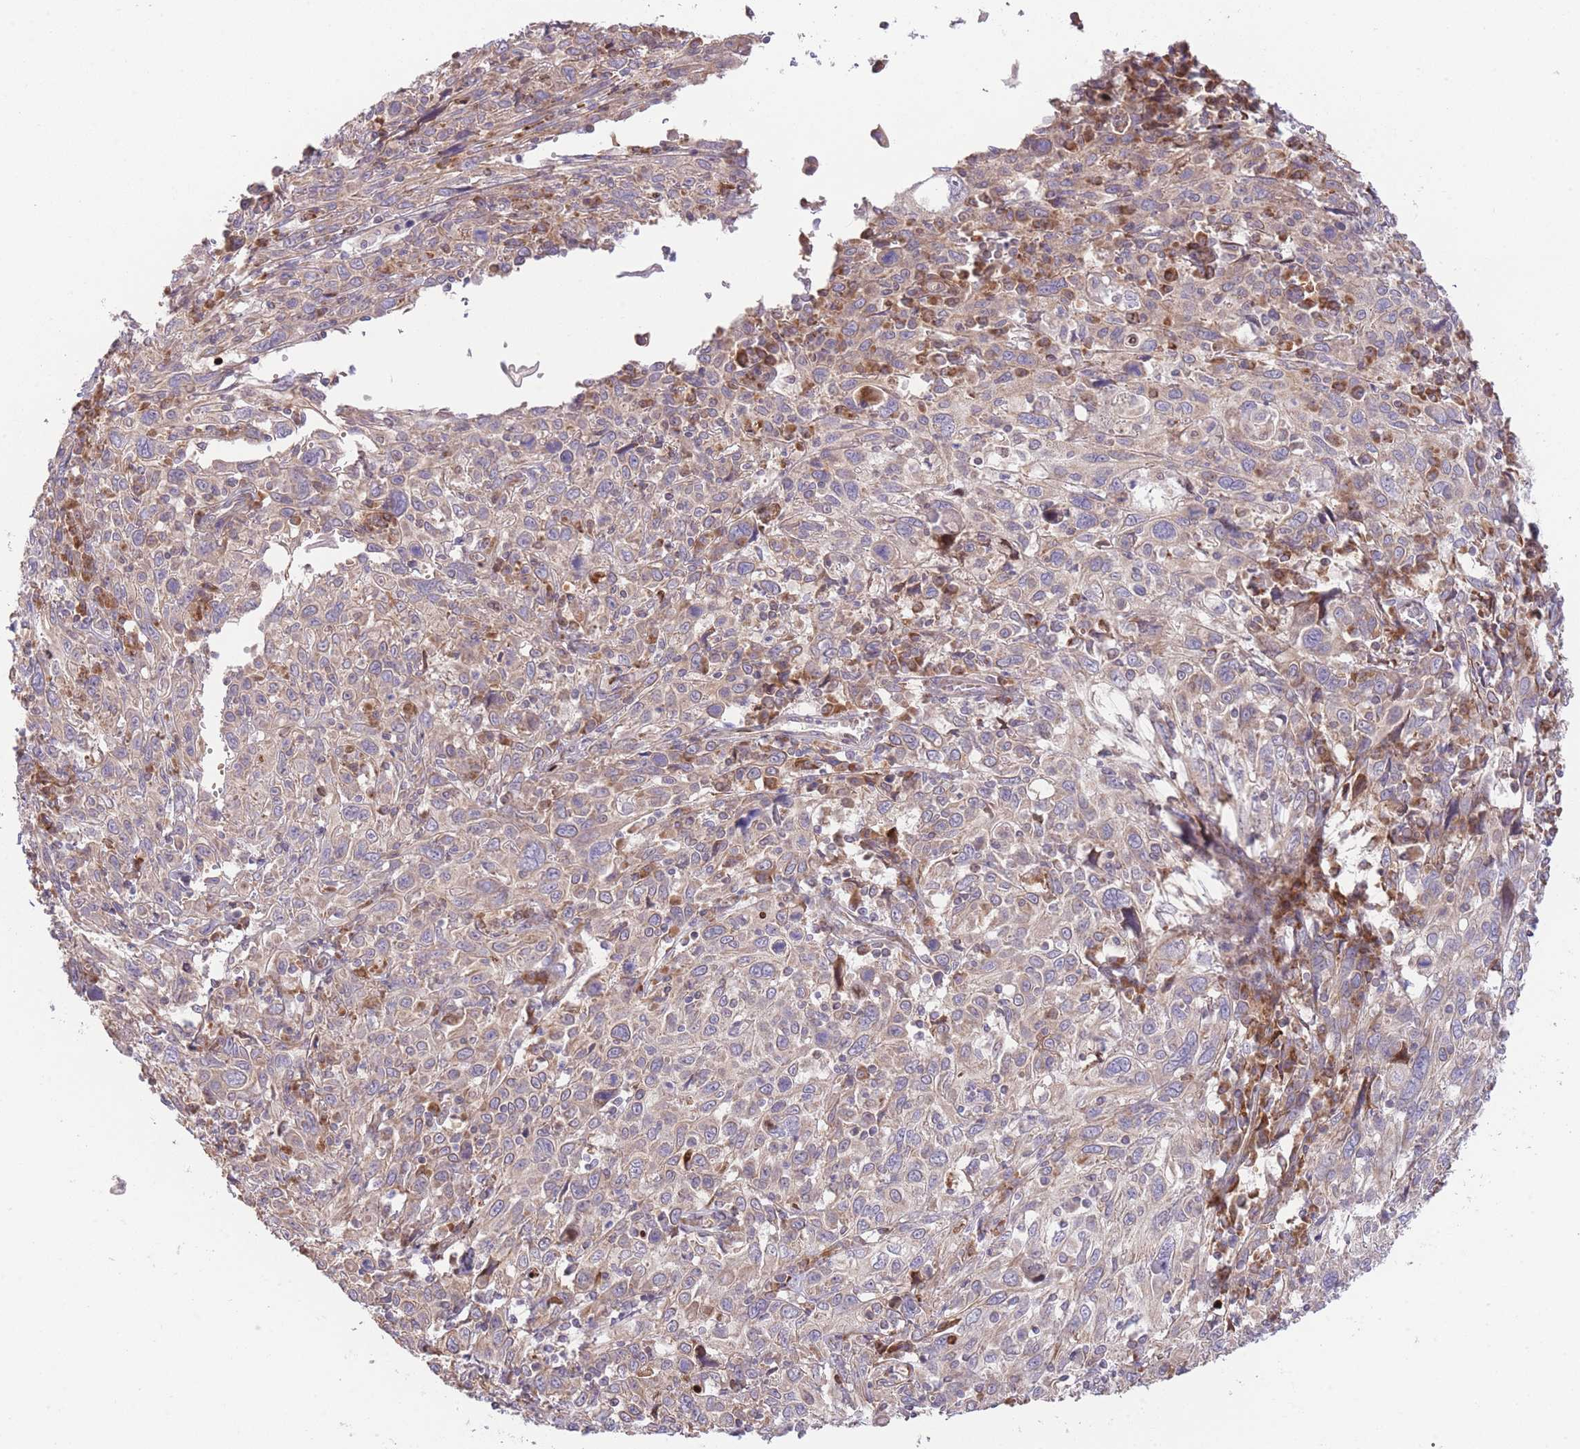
{"staining": {"intensity": "weak", "quantity": ">75%", "location": "cytoplasmic/membranous"}, "tissue": "cervical cancer", "cell_type": "Tumor cells", "image_type": "cancer", "snomed": [{"axis": "morphology", "description": "Squamous cell carcinoma, NOS"}, {"axis": "topography", "description": "Cervix"}], "caption": "A photomicrograph showing weak cytoplasmic/membranous expression in approximately >75% of tumor cells in cervical cancer (squamous cell carcinoma), as visualized by brown immunohistochemical staining.", "gene": "BOLA2B", "patient": {"sex": "female", "age": 46}}